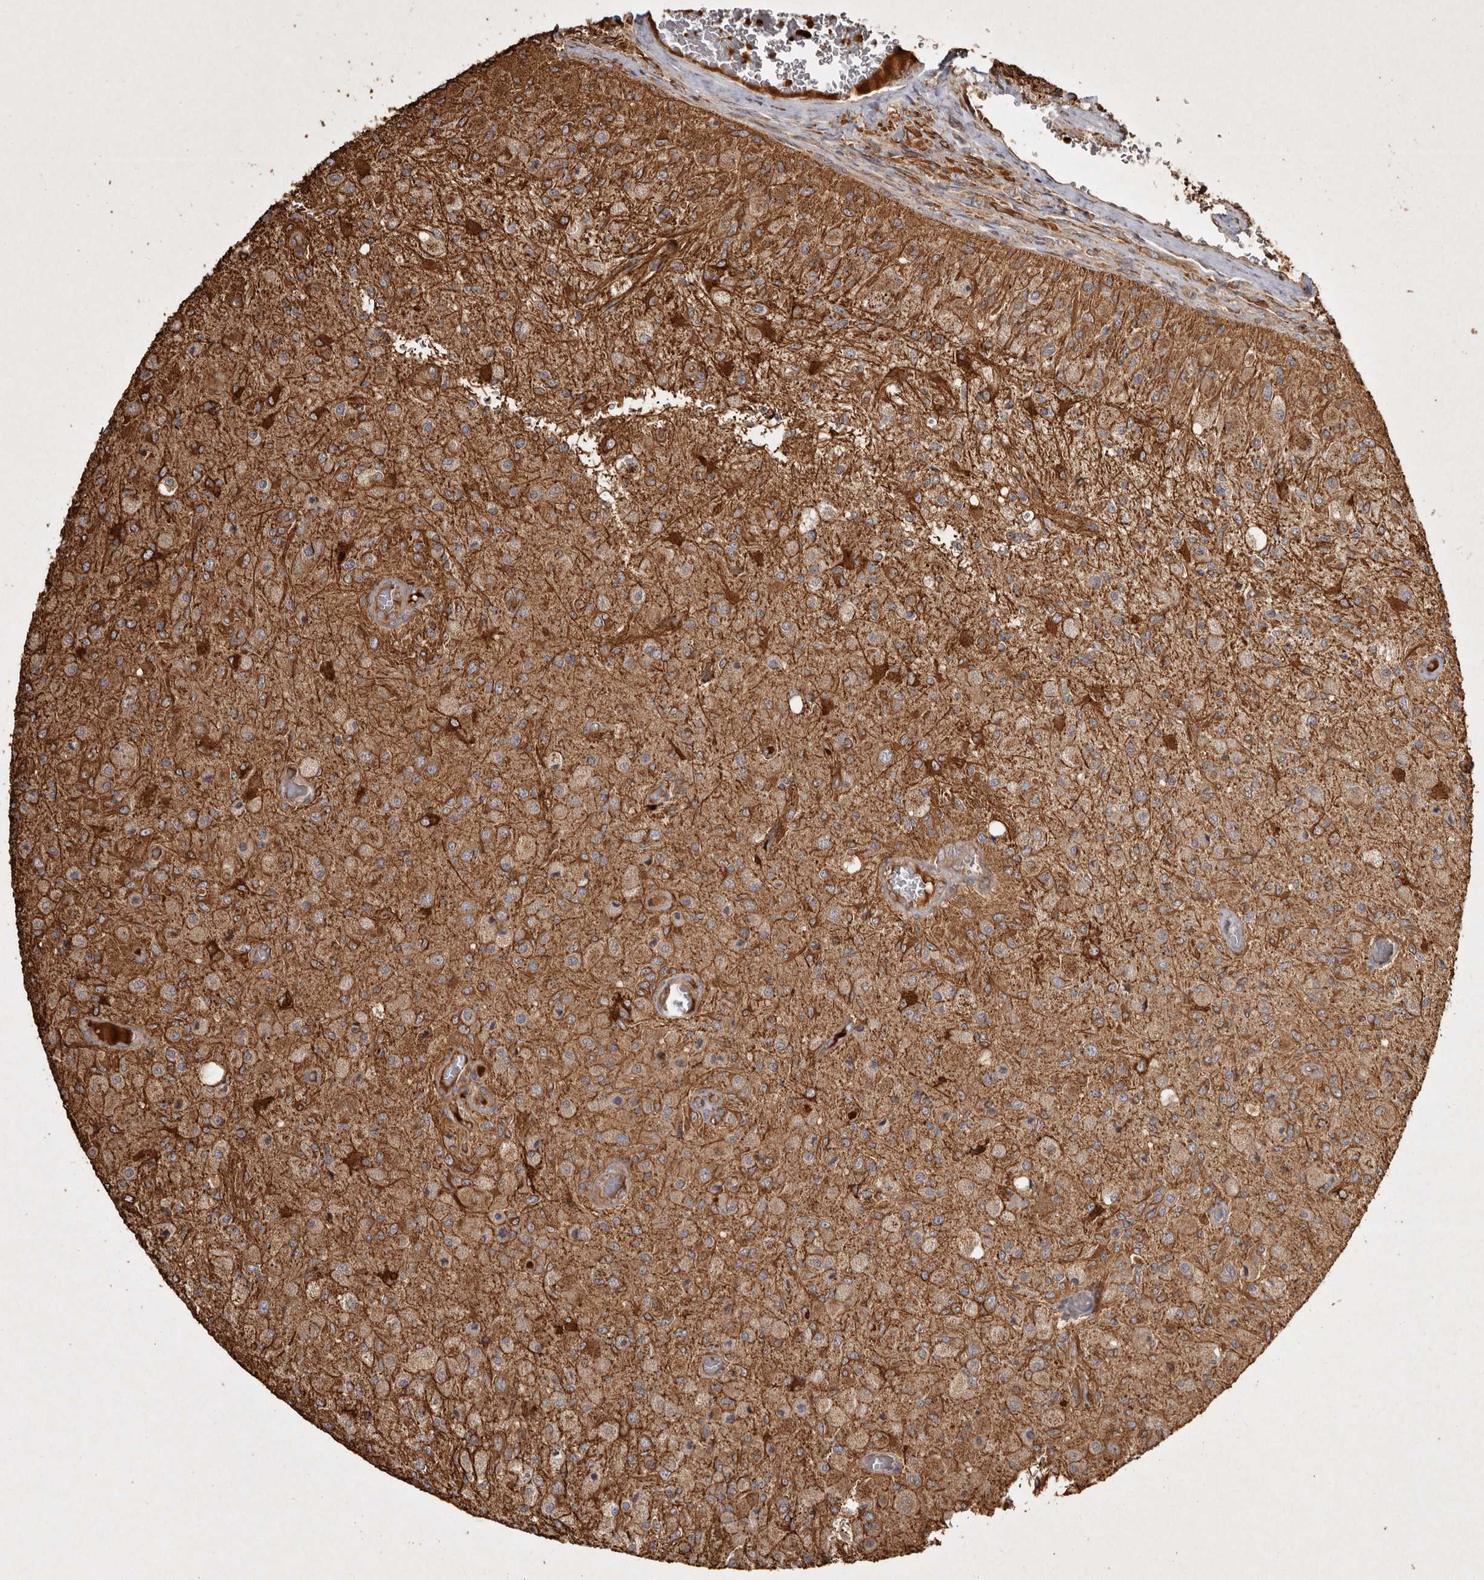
{"staining": {"intensity": "moderate", "quantity": ">75%", "location": "cytoplasmic/membranous"}, "tissue": "glioma", "cell_type": "Tumor cells", "image_type": "cancer", "snomed": [{"axis": "morphology", "description": "Normal tissue, NOS"}, {"axis": "morphology", "description": "Glioma, malignant, High grade"}, {"axis": "topography", "description": "Cerebral cortex"}], "caption": "Tumor cells display moderate cytoplasmic/membranous positivity in about >75% of cells in glioma.", "gene": "CAMSAP2", "patient": {"sex": "male", "age": 77}}